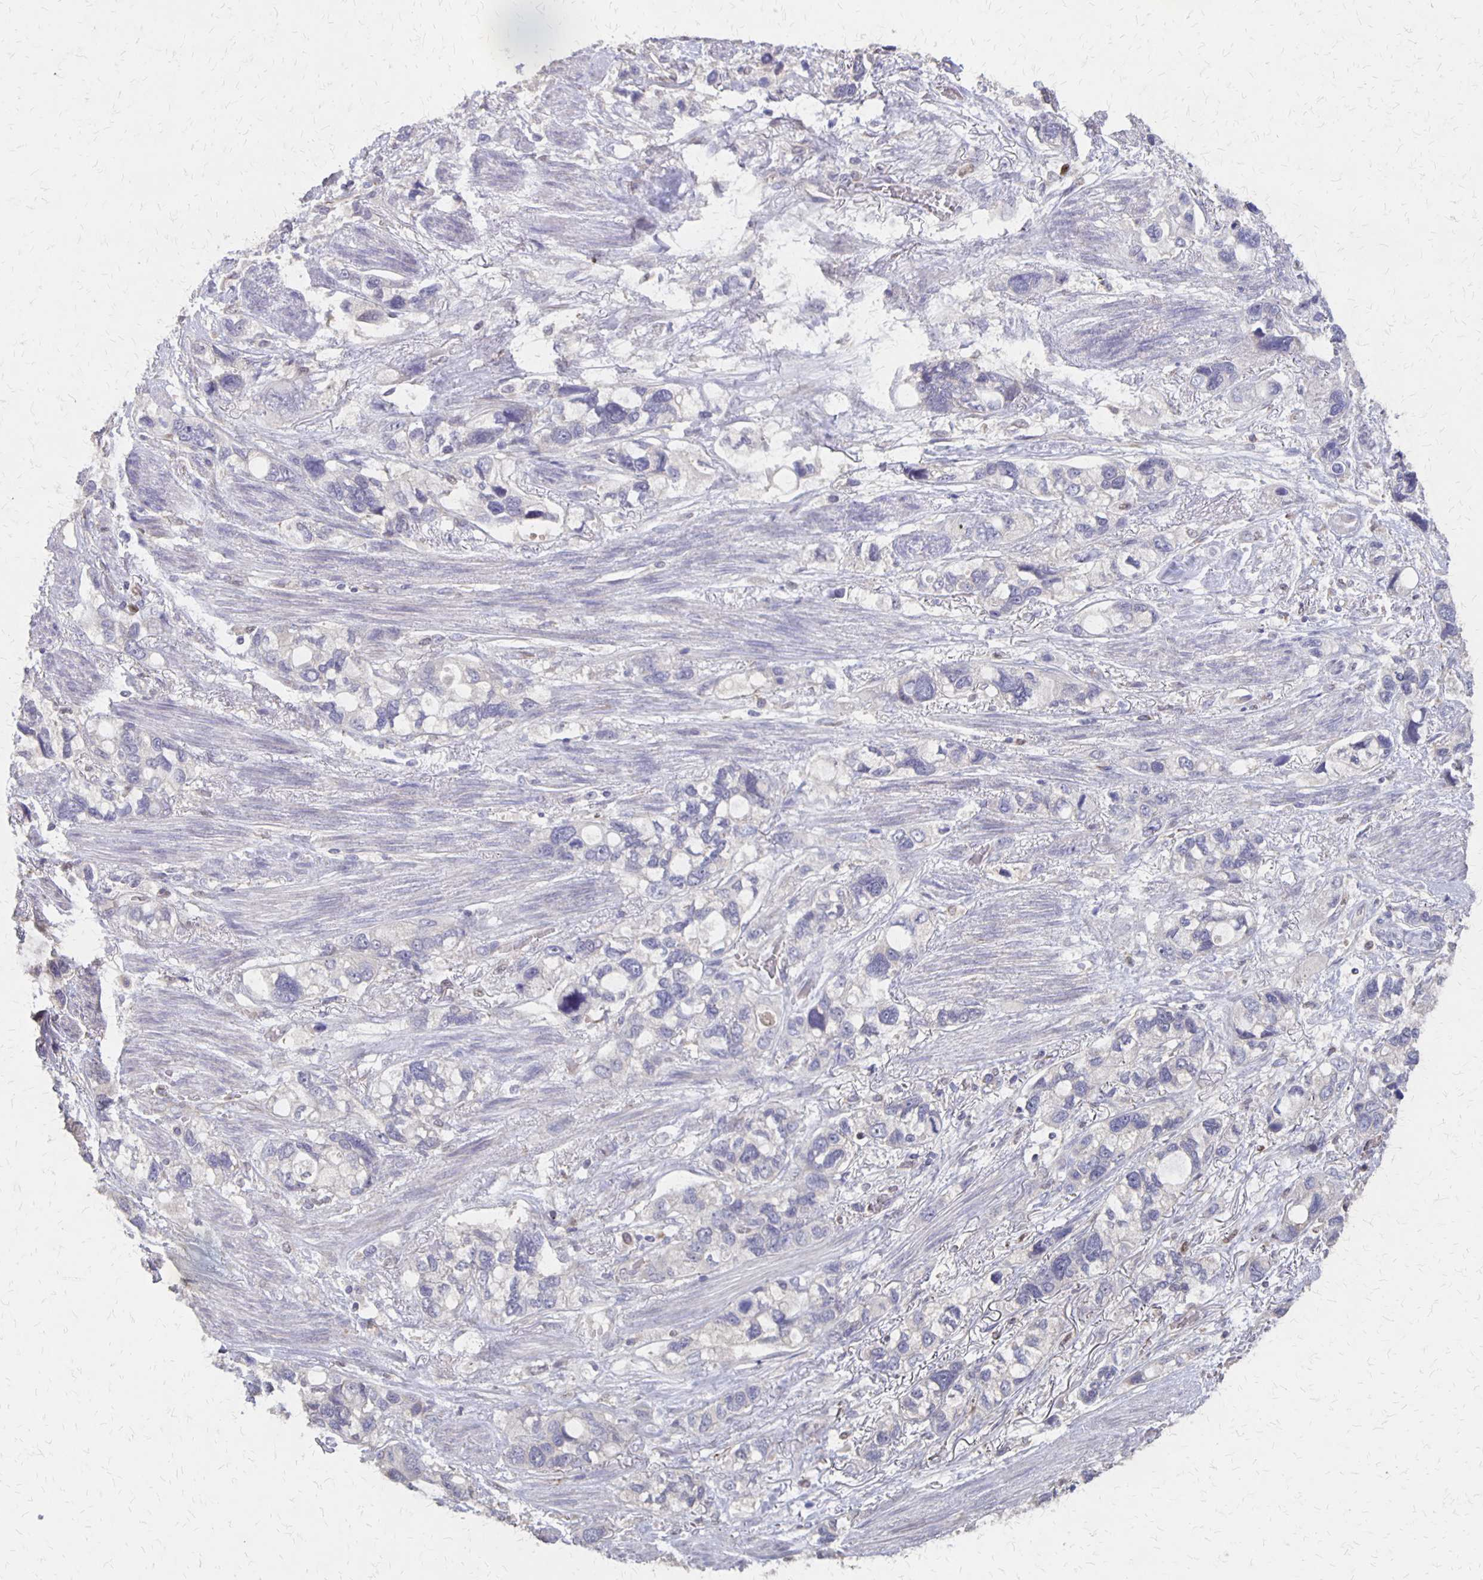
{"staining": {"intensity": "negative", "quantity": "none", "location": "none"}, "tissue": "stomach cancer", "cell_type": "Tumor cells", "image_type": "cancer", "snomed": [{"axis": "morphology", "description": "Adenocarcinoma, NOS"}, {"axis": "topography", "description": "Stomach, upper"}], "caption": "Tumor cells show no significant protein expression in stomach cancer.", "gene": "NOG", "patient": {"sex": "female", "age": 81}}